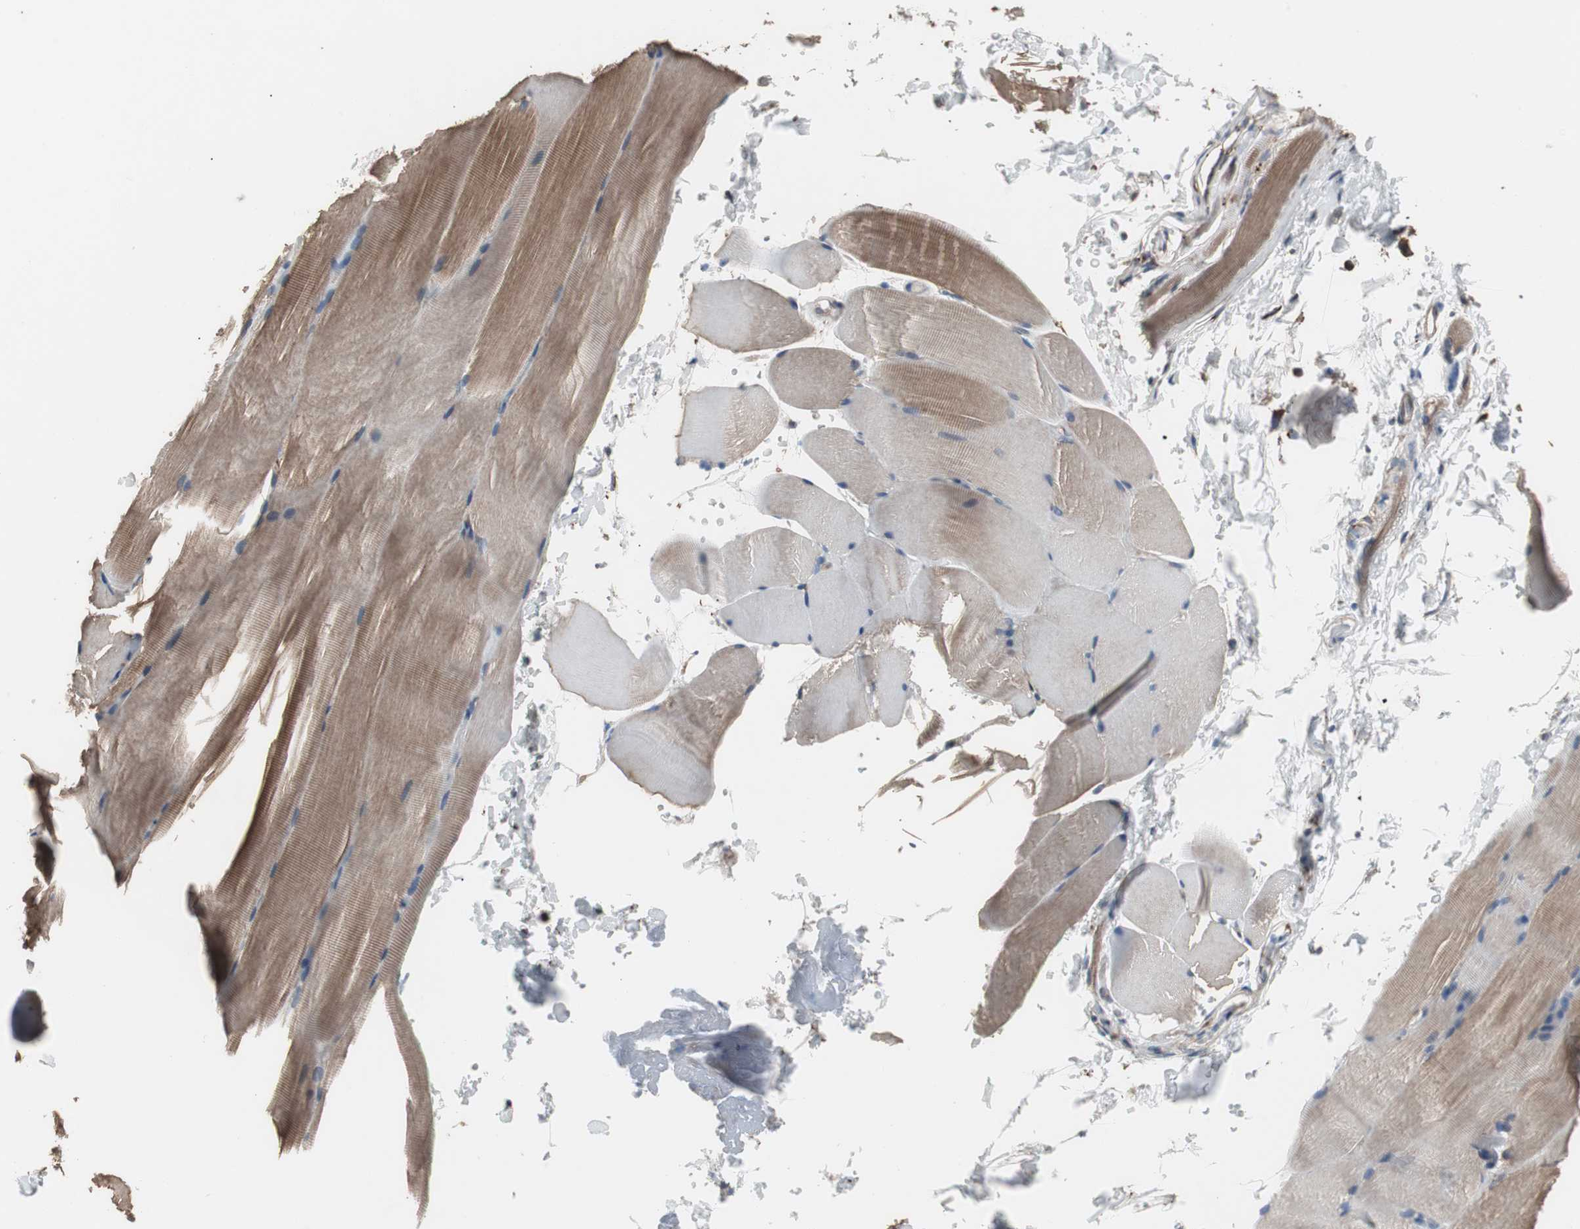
{"staining": {"intensity": "moderate", "quantity": "25%-75%", "location": "cytoplasmic/membranous"}, "tissue": "skeletal muscle", "cell_type": "Myocytes", "image_type": "normal", "snomed": [{"axis": "morphology", "description": "Normal tissue, NOS"}, {"axis": "topography", "description": "Skeletal muscle"}, {"axis": "topography", "description": "Parathyroid gland"}], "caption": "A histopathology image showing moderate cytoplasmic/membranous expression in approximately 25%-75% of myocytes in normal skeletal muscle, as visualized by brown immunohistochemical staining.", "gene": "CALU", "patient": {"sex": "female", "age": 37}}